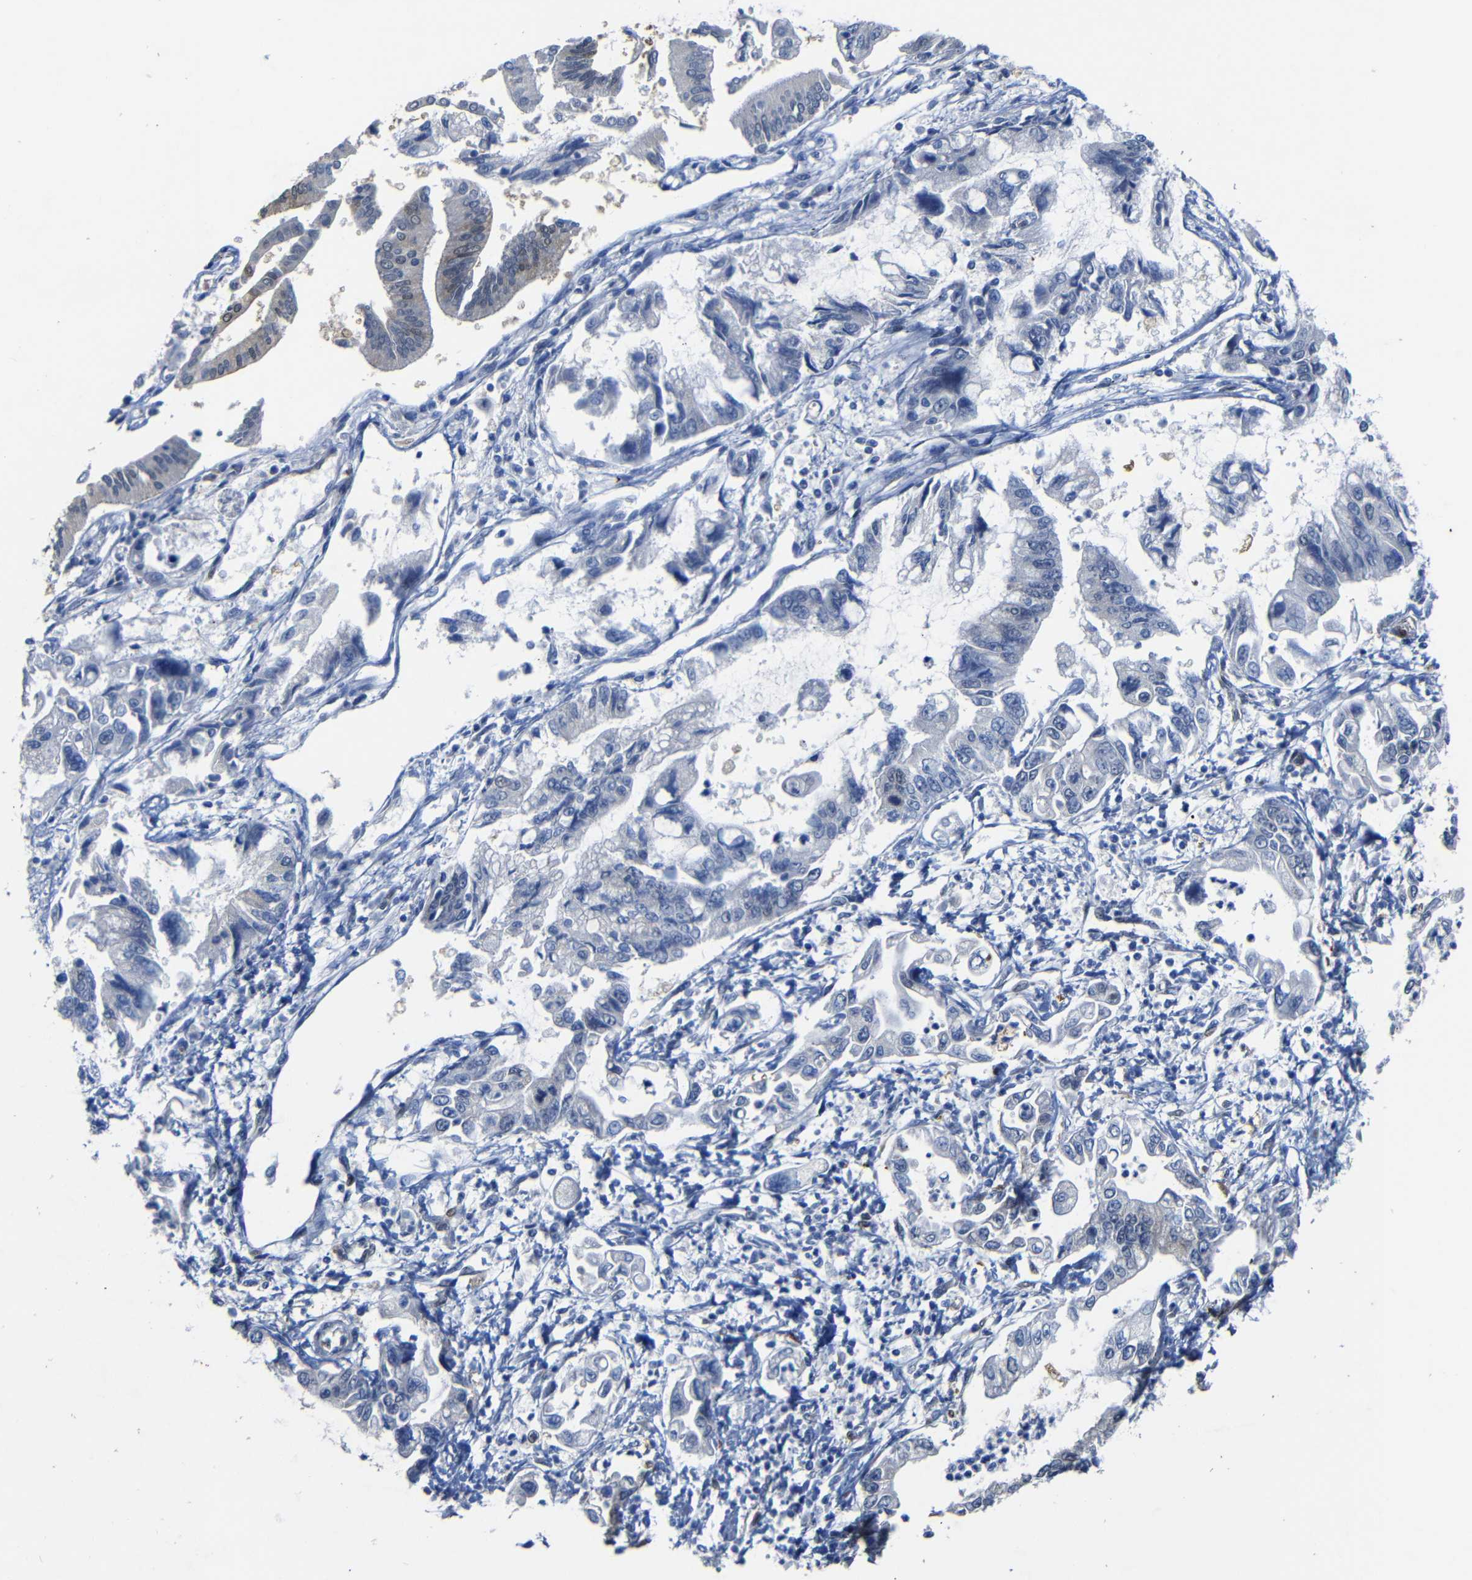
{"staining": {"intensity": "negative", "quantity": "none", "location": "none"}, "tissue": "pancreatic cancer", "cell_type": "Tumor cells", "image_type": "cancer", "snomed": [{"axis": "morphology", "description": "Adenocarcinoma, NOS"}, {"axis": "topography", "description": "Pancreas"}], "caption": "An image of human pancreatic cancer (adenocarcinoma) is negative for staining in tumor cells.", "gene": "YAP1", "patient": {"sex": "male", "age": 56}}